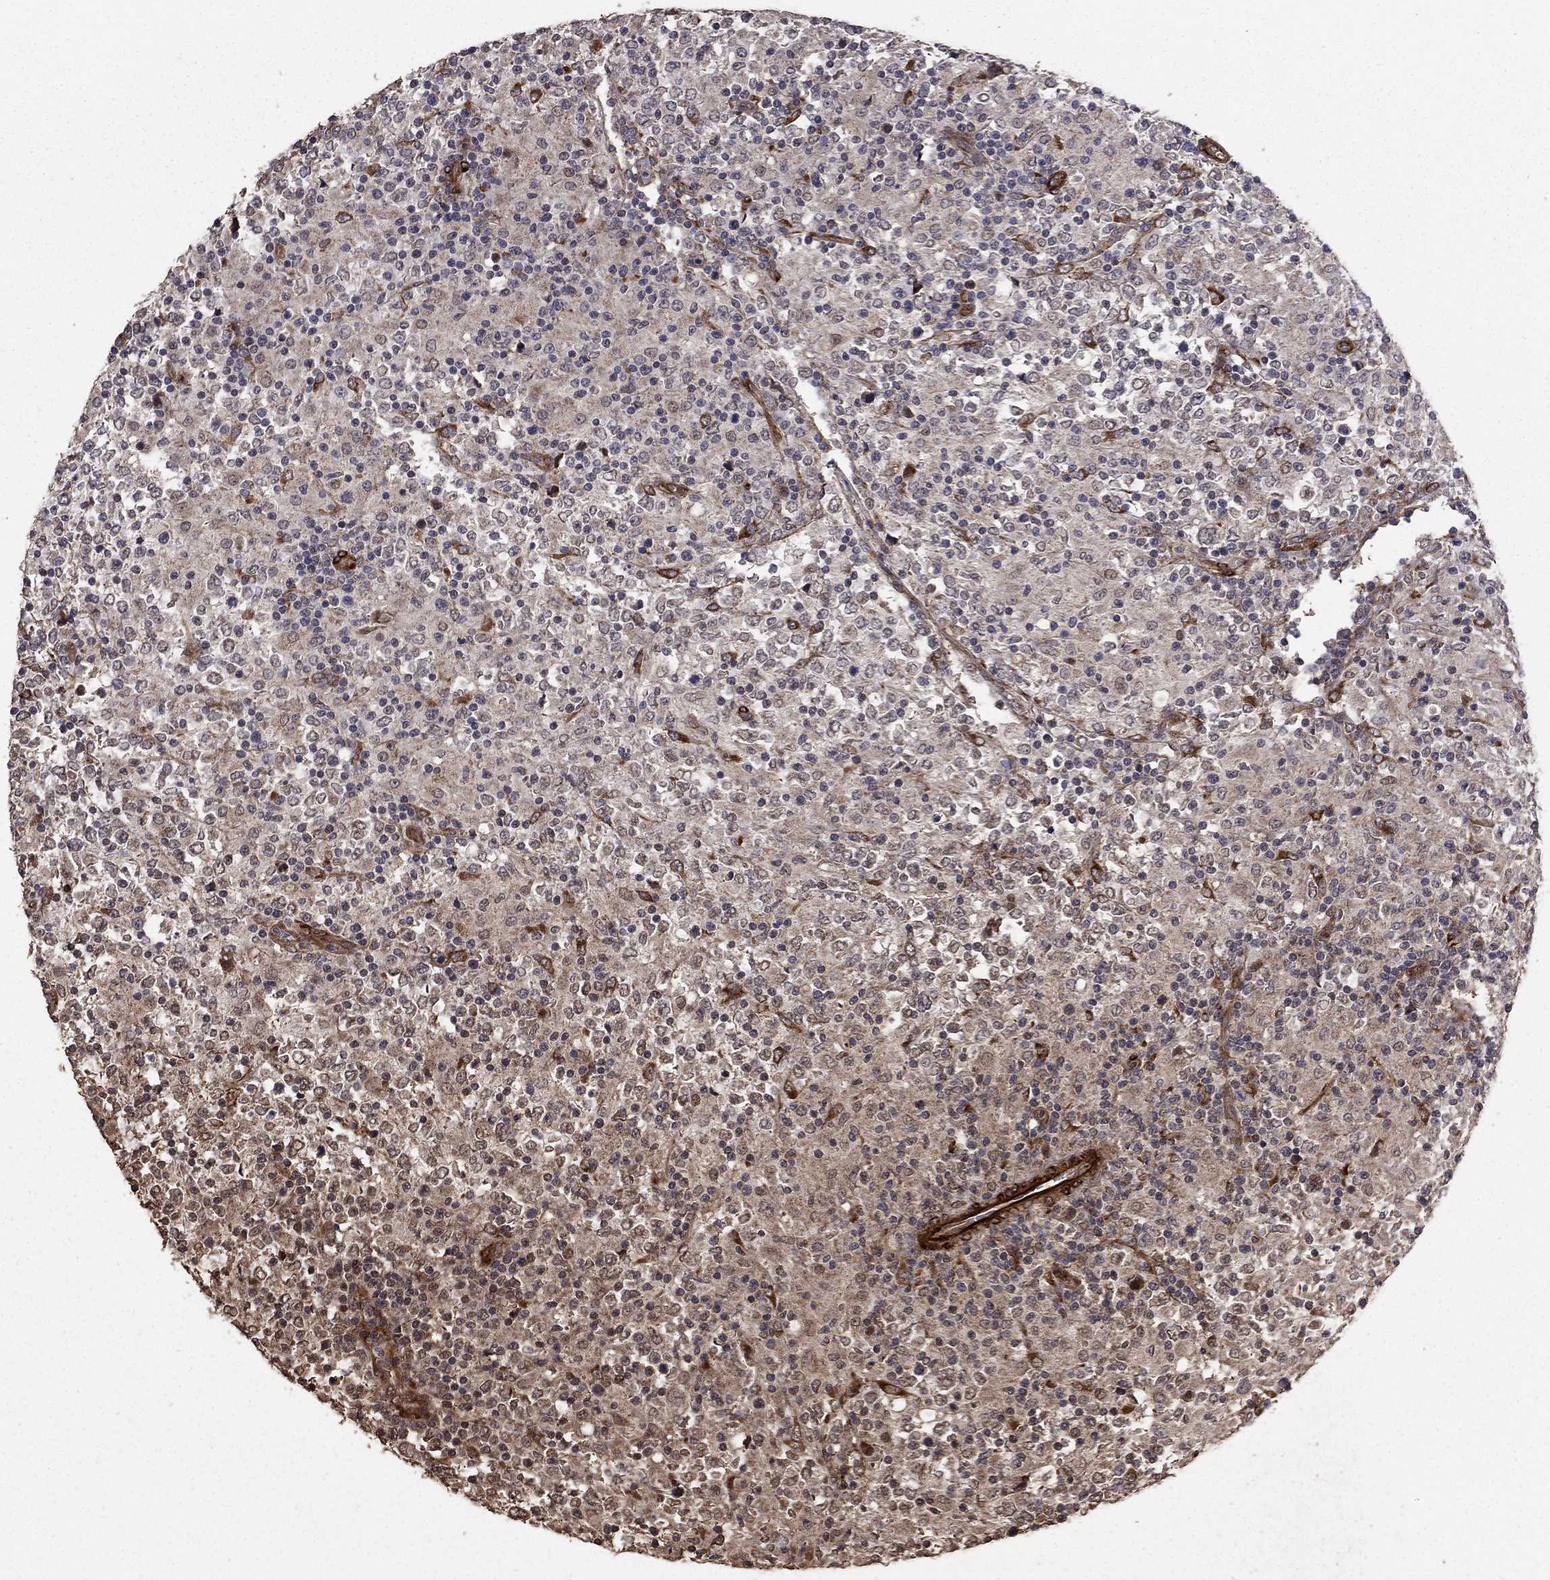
{"staining": {"intensity": "negative", "quantity": "none", "location": "none"}, "tissue": "lymphoma", "cell_type": "Tumor cells", "image_type": "cancer", "snomed": [{"axis": "morphology", "description": "Malignant lymphoma, non-Hodgkin's type, High grade"}, {"axis": "topography", "description": "Lymph node"}], "caption": "Tumor cells are negative for brown protein staining in lymphoma. (Stains: DAB (3,3'-diaminobenzidine) immunohistochemistry (IHC) with hematoxylin counter stain, Microscopy: brightfield microscopy at high magnification).", "gene": "COL18A1", "patient": {"sex": "female", "age": 84}}